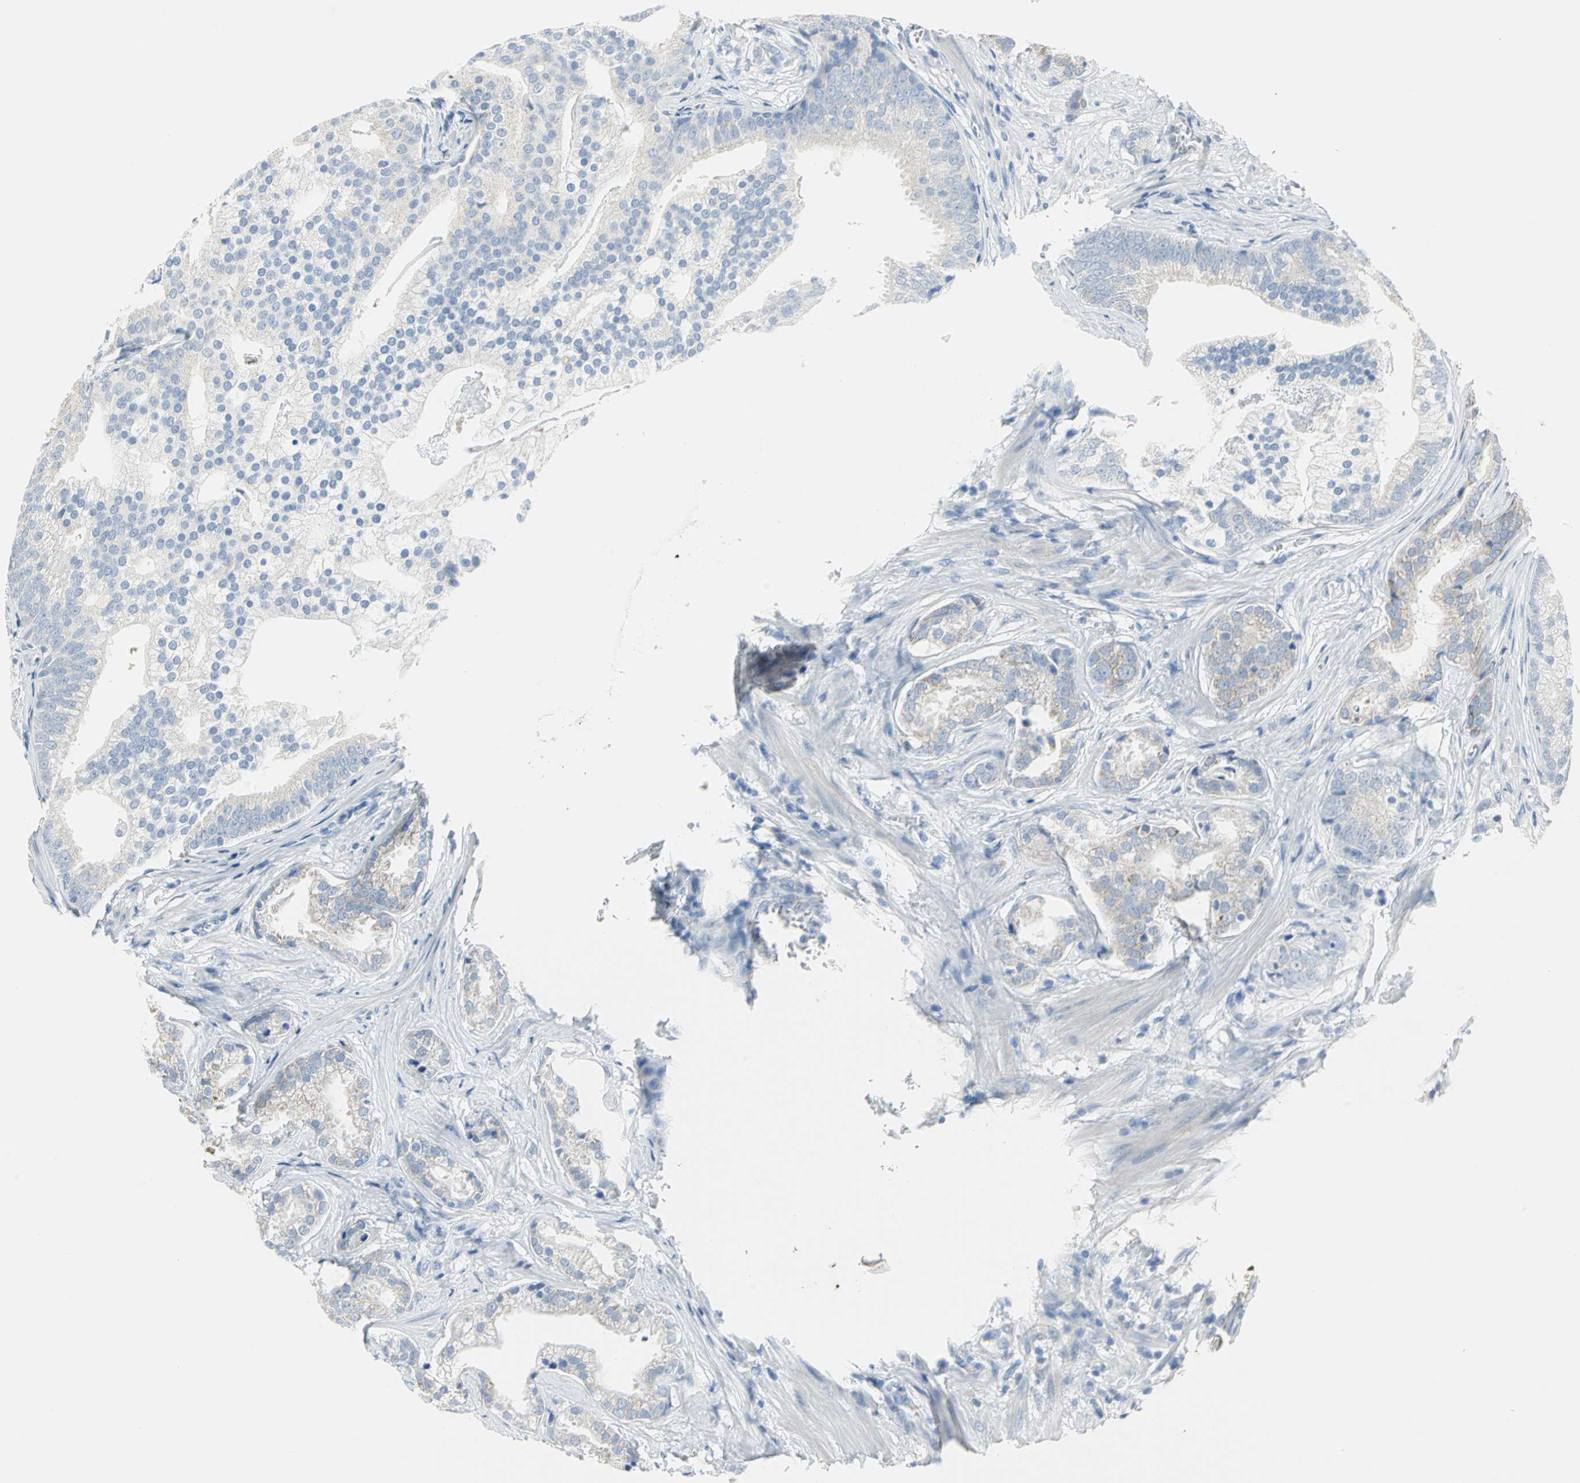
{"staining": {"intensity": "weak", "quantity": "25%-75%", "location": "cytoplasmic/membranous"}, "tissue": "prostate cancer", "cell_type": "Tumor cells", "image_type": "cancer", "snomed": [{"axis": "morphology", "description": "Adenocarcinoma, Low grade"}, {"axis": "topography", "description": "Prostate"}], "caption": "This photomicrograph displays IHC staining of prostate cancer, with low weak cytoplasmic/membranous expression in approximately 25%-75% of tumor cells.", "gene": "ALOX15", "patient": {"sex": "male", "age": 58}}